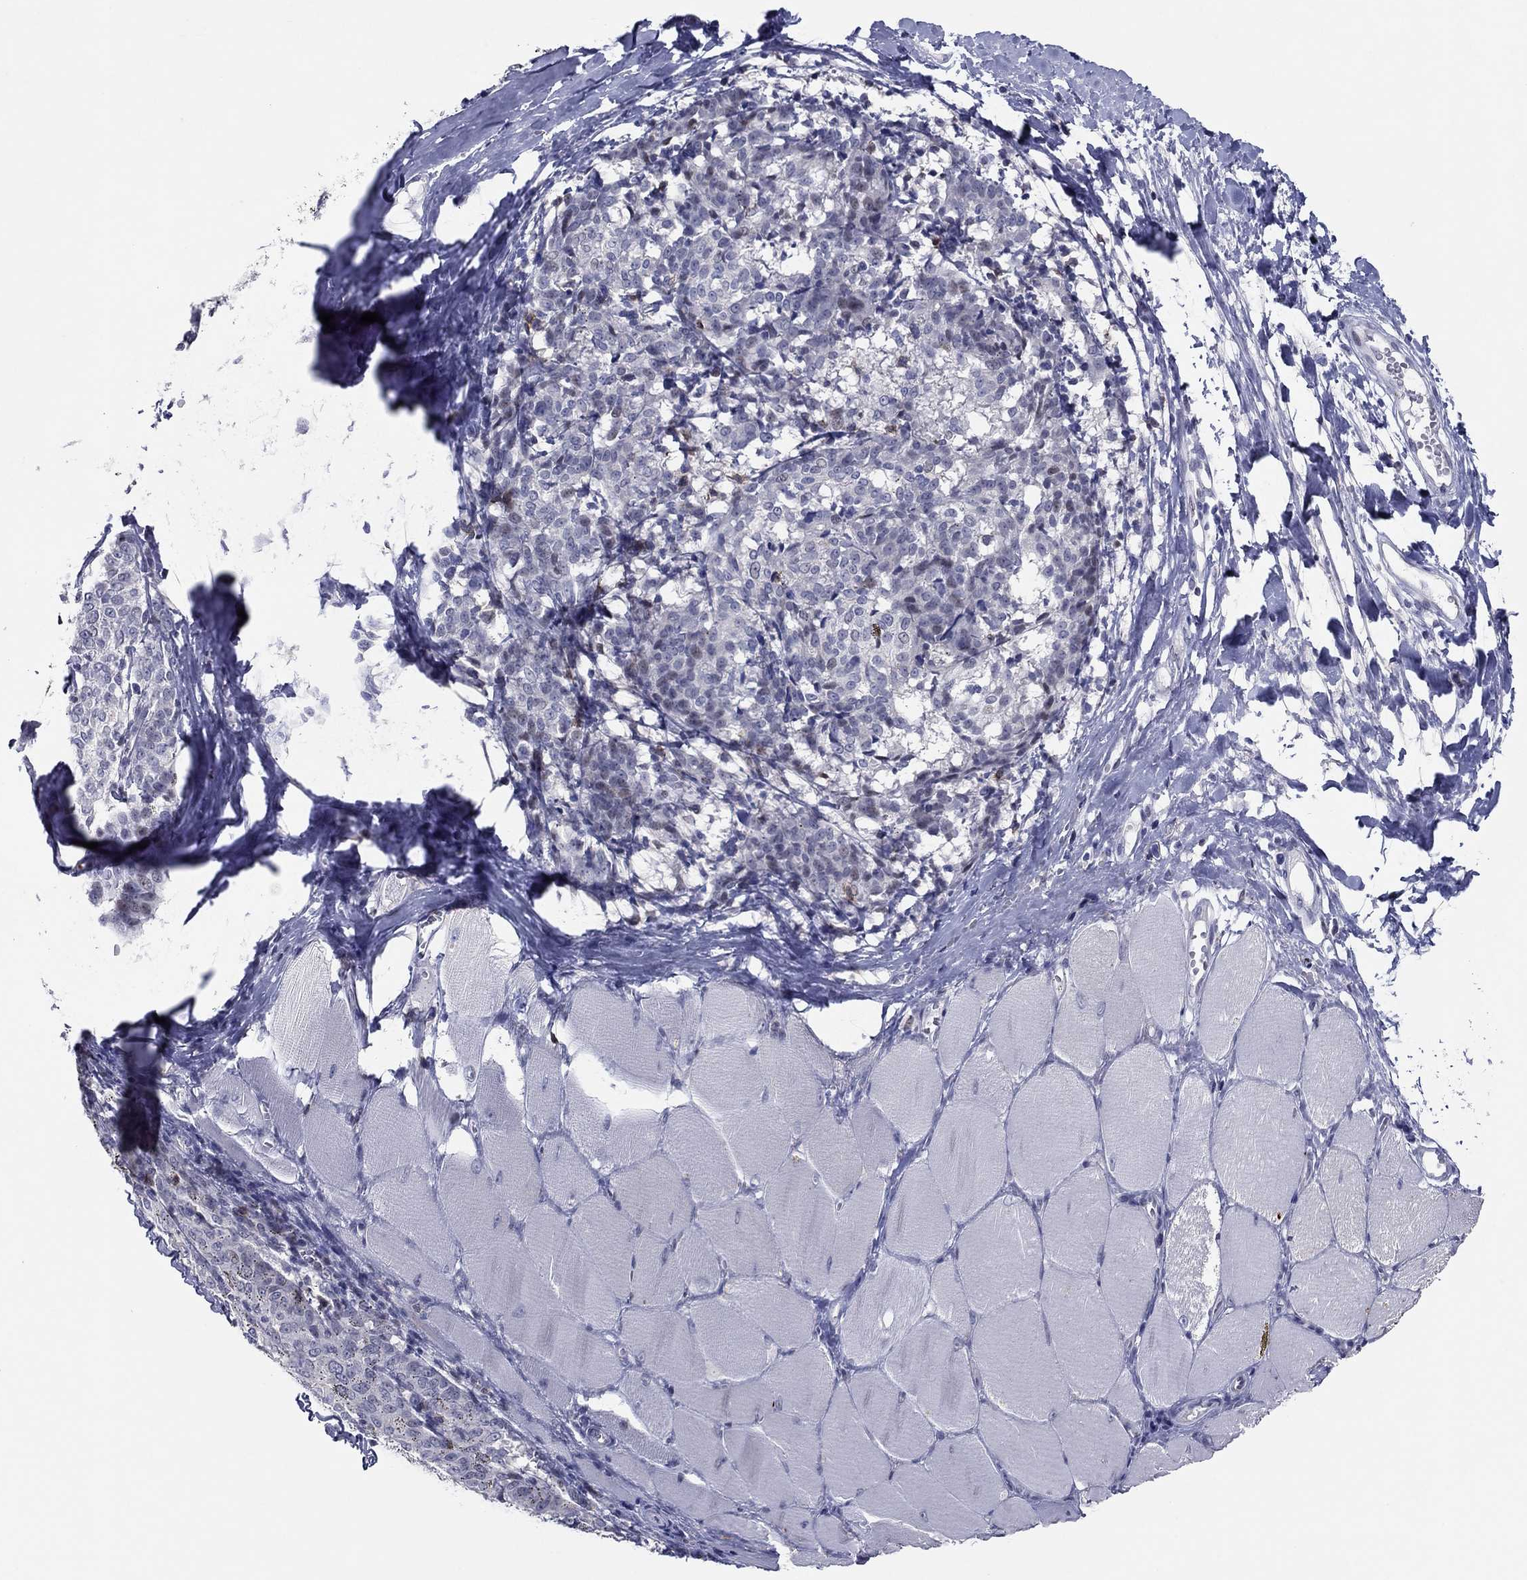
{"staining": {"intensity": "negative", "quantity": "none", "location": "none"}, "tissue": "melanoma", "cell_type": "Tumor cells", "image_type": "cancer", "snomed": [{"axis": "morphology", "description": "Malignant melanoma, NOS"}, {"axis": "topography", "description": "Skin"}], "caption": "Protein analysis of malignant melanoma exhibits no significant positivity in tumor cells. Brightfield microscopy of IHC stained with DAB (3,3'-diaminobenzidine) (brown) and hematoxylin (blue), captured at high magnification.", "gene": "ITGAE", "patient": {"sex": "female", "age": 72}}